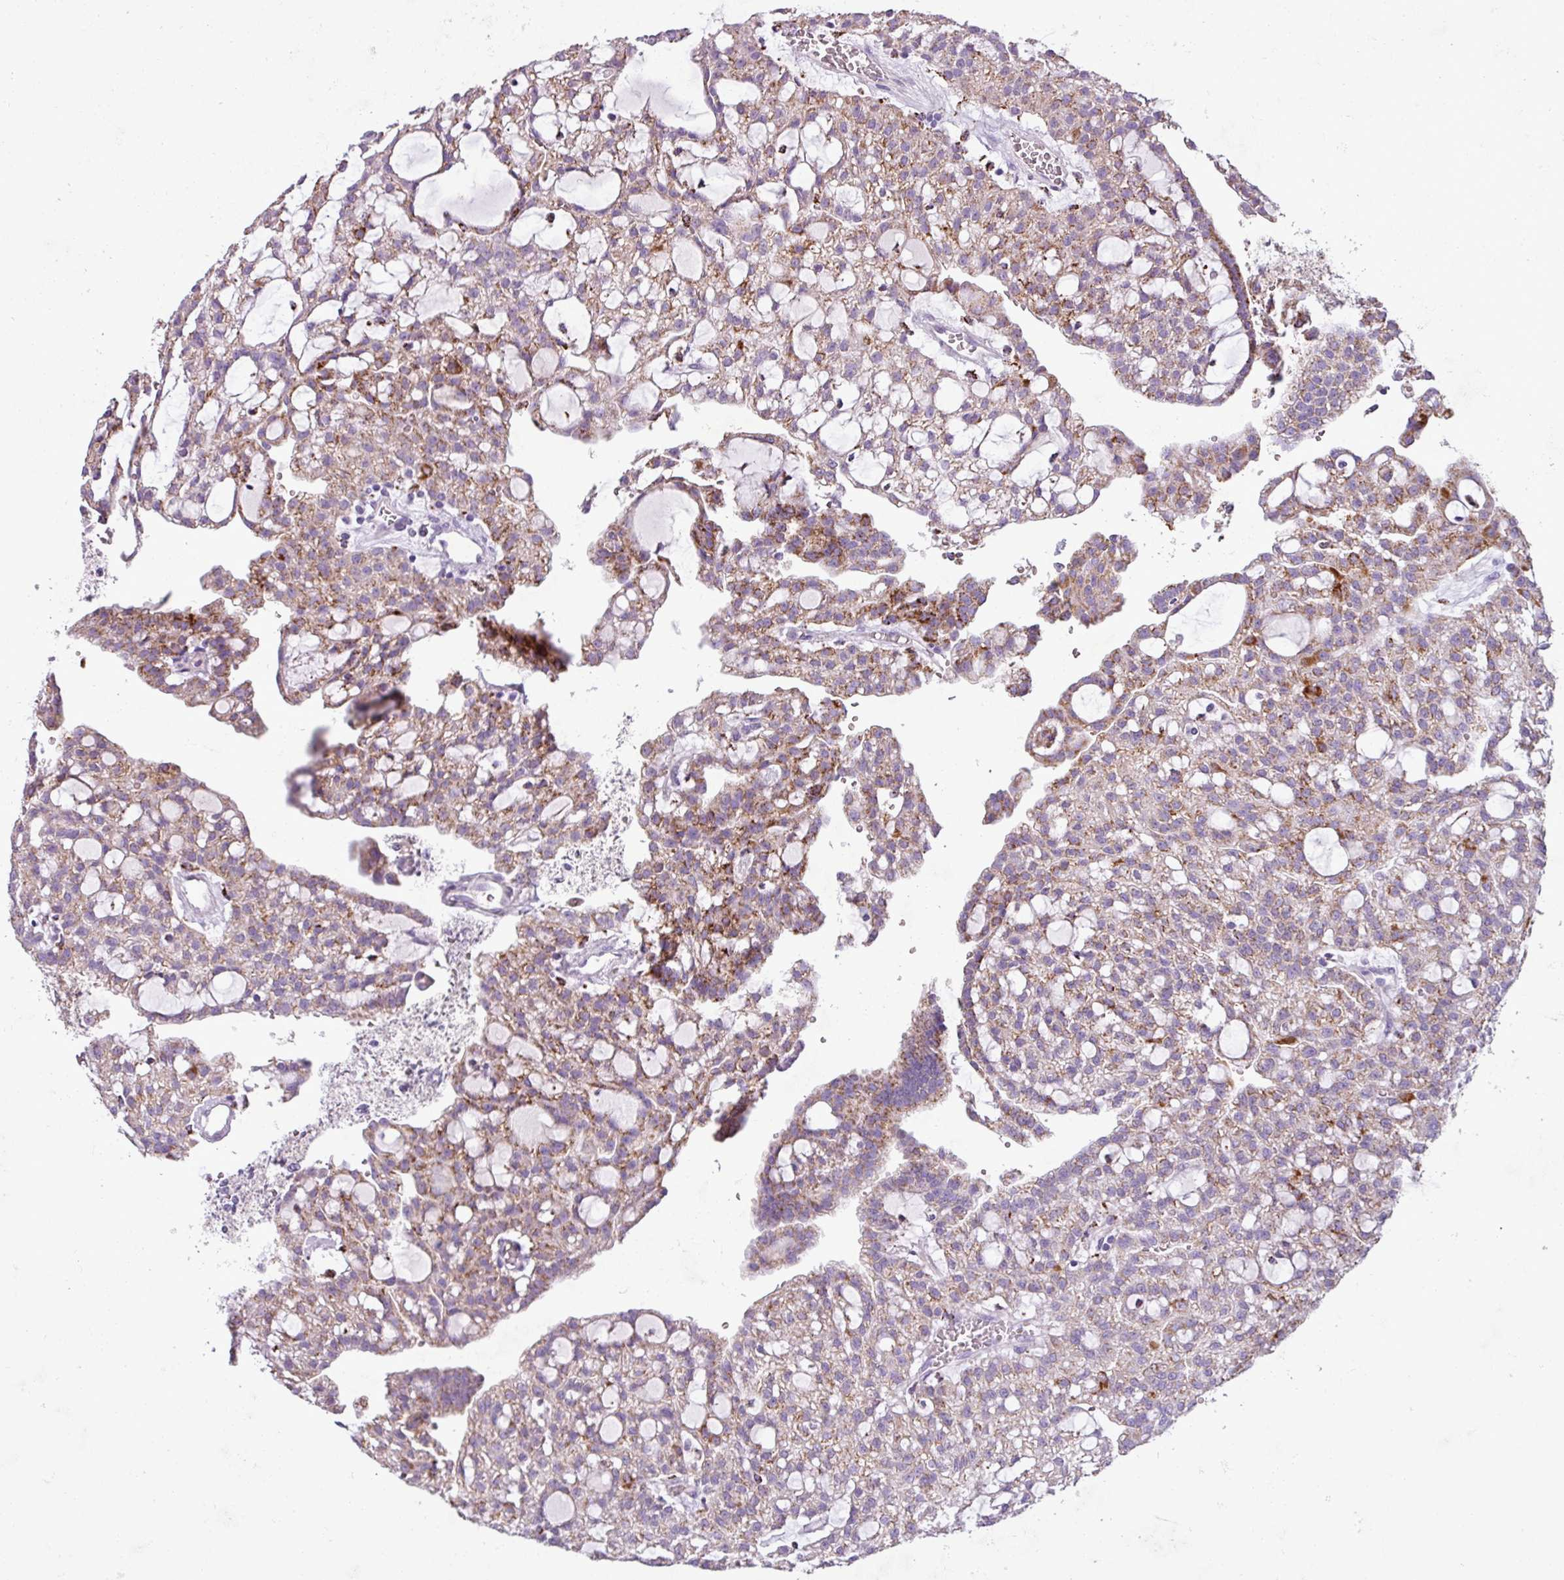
{"staining": {"intensity": "moderate", "quantity": "25%-75%", "location": "cytoplasmic/membranous"}, "tissue": "renal cancer", "cell_type": "Tumor cells", "image_type": "cancer", "snomed": [{"axis": "morphology", "description": "Adenocarcinoma, NOS"}, {"axis": "topography", "description": "Kidney"}], "caption": "Protein expression analysis of human renal cancer reveals moderate cytoplasmic/membranous positivity in about 25%-75% of tumor cells. (DAB (3,3'-diaminobenzidine) IHC with brightfield microscopy, high magnification).", "gene": "ZNF667", "patient": {"sex": "male", "age": 63}}